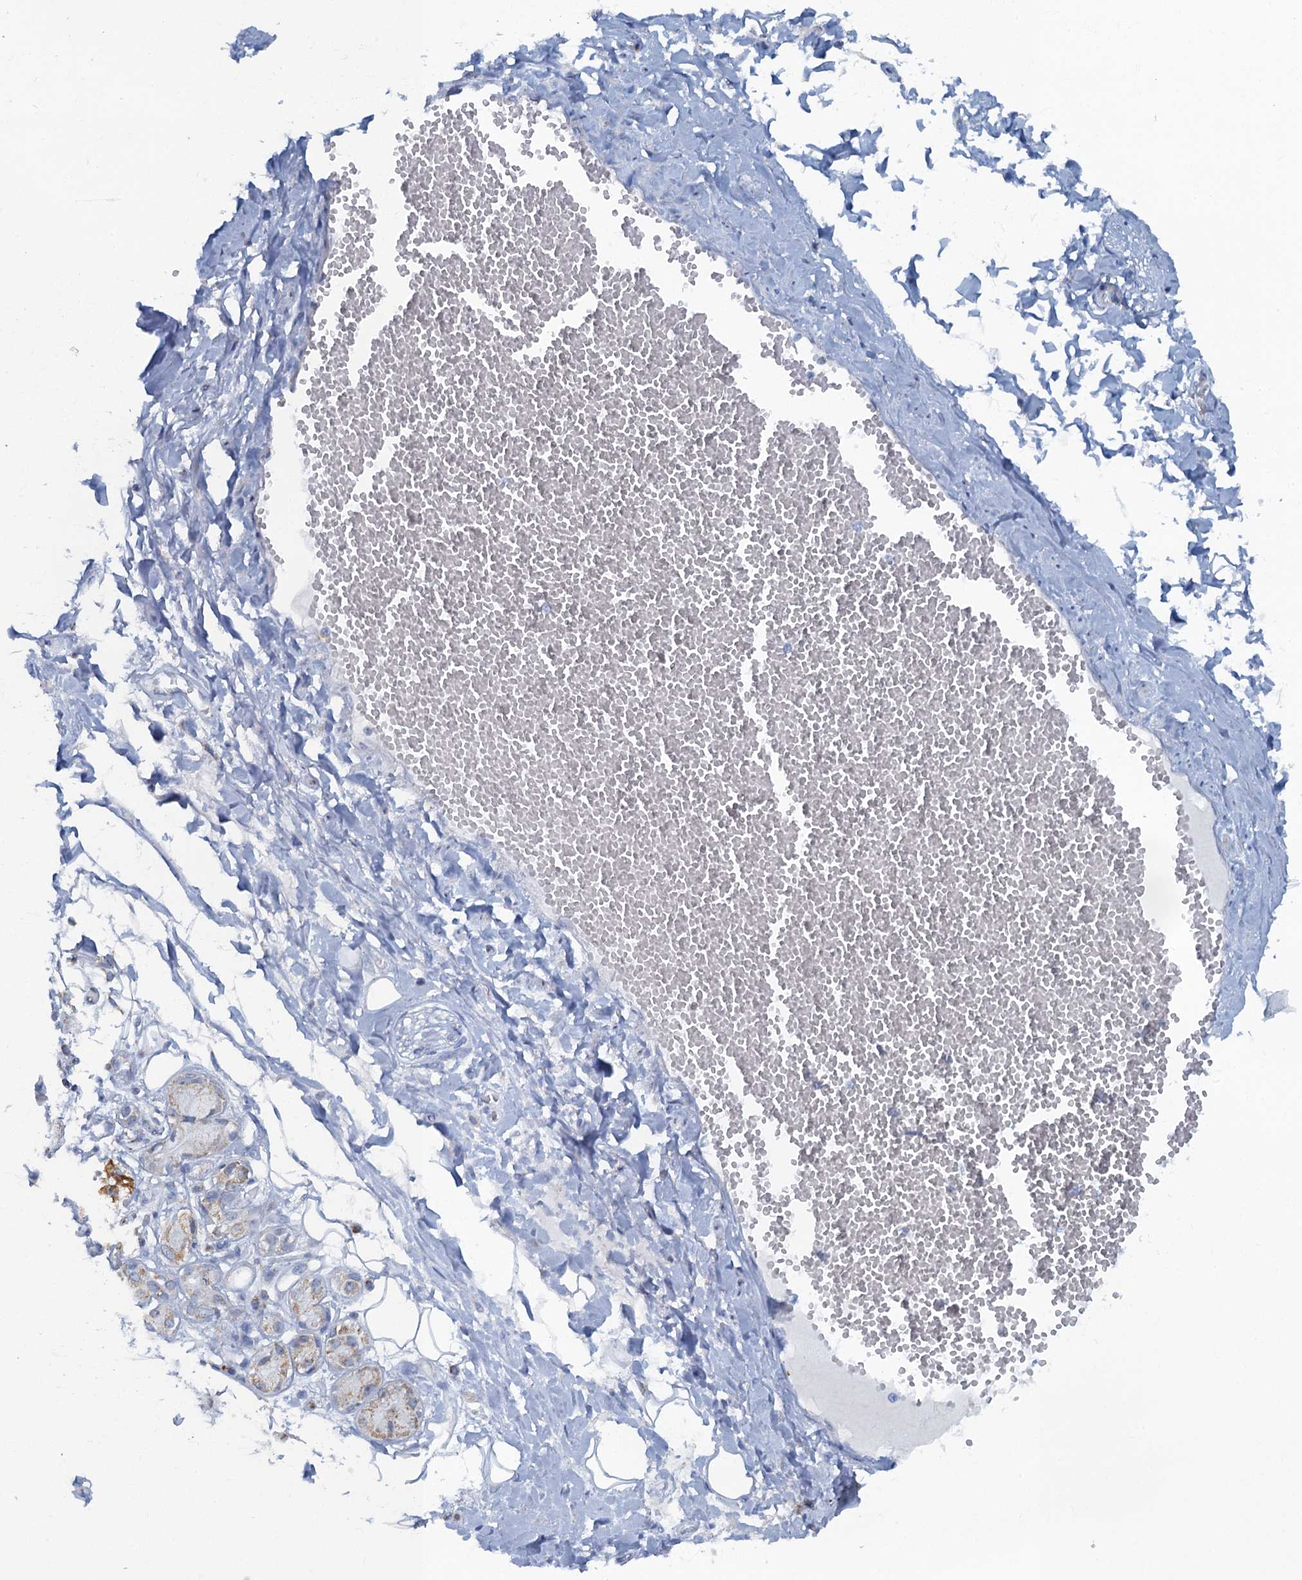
{"staining": {"intensity": "negative", "quantity": "none", "location": "none"}, "tissue": "adipose tissue", "cell_type": "Adipocytes", "image_type": "normal", "snomed": [{"axis": "morphology", "description": "Normal tissue, NOS"}, {"axis": "morphology", "description": "Inflammation, NOS"}, {"axis": "topography", "description": "Salivary gland"}, {"axis": "topography", "description": "Peripheral nerve tissue"}], "caption": "A high-resolution image shows immunohistochemistry staining of unremarkable adipose tissue, which displays no significant expression in adipocytes.", "gene": "RAD9B", "patient": {"sex": "female", "age": 75}}